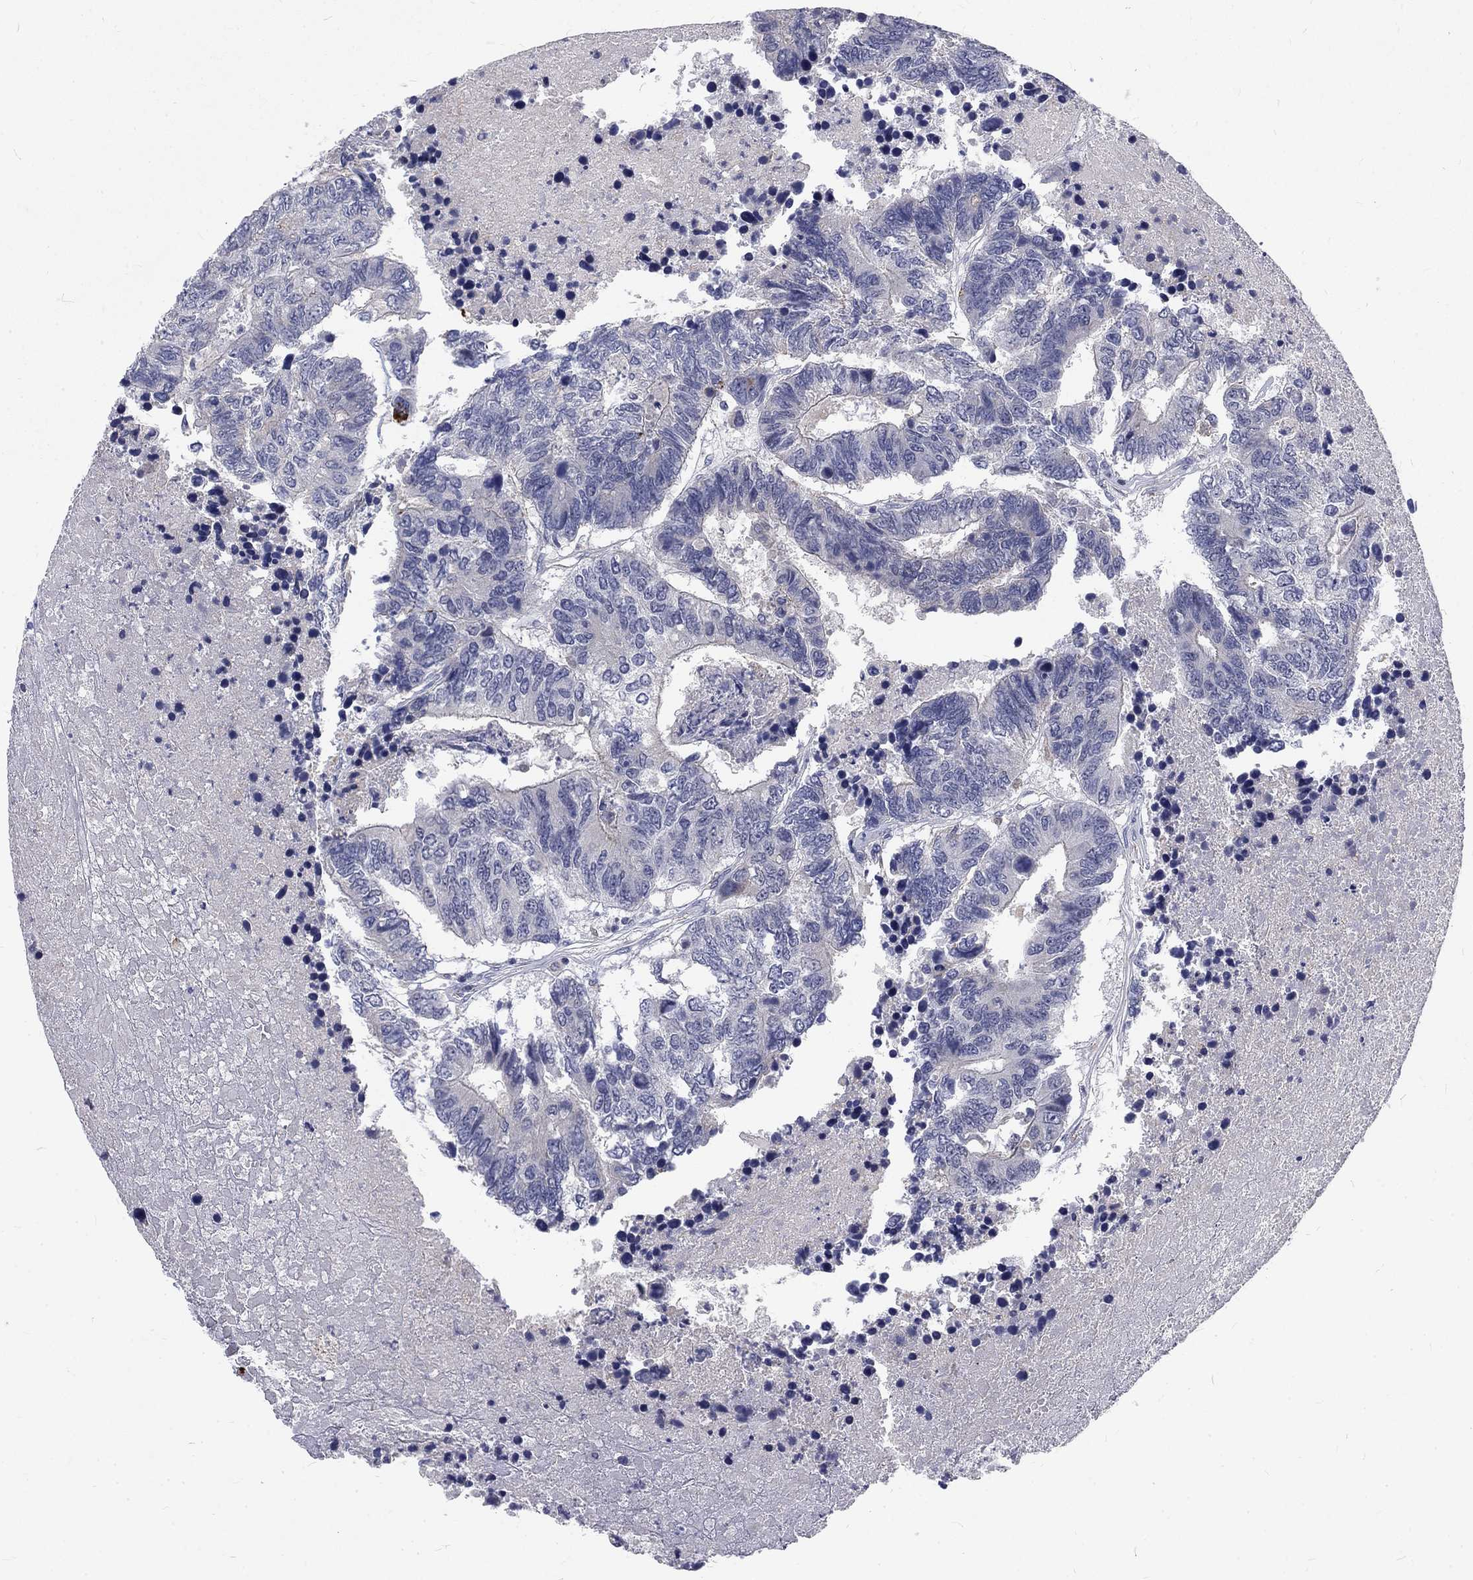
{"staining": {"intensity": "negative", "quantity": "none", "location": "none"}, "tissue": "colorectal cancer", "cell_type": "Tumor cells", "image_type": "cancer", "snomed": [{"axis": "morphology", "description": "Adenocarcinoma, NOS"}, {"axis": "topography", "description": "Colon"}], "caption": "High magnification brightfield microscopy of adenocarcinoma (colorectal) stained with DAB (brown) and counterstained with hematoxylin (blue): tumor cells show no significant positivity.", "gene": "PHKA1", "patient": {"sex": "female", "age": 48}}